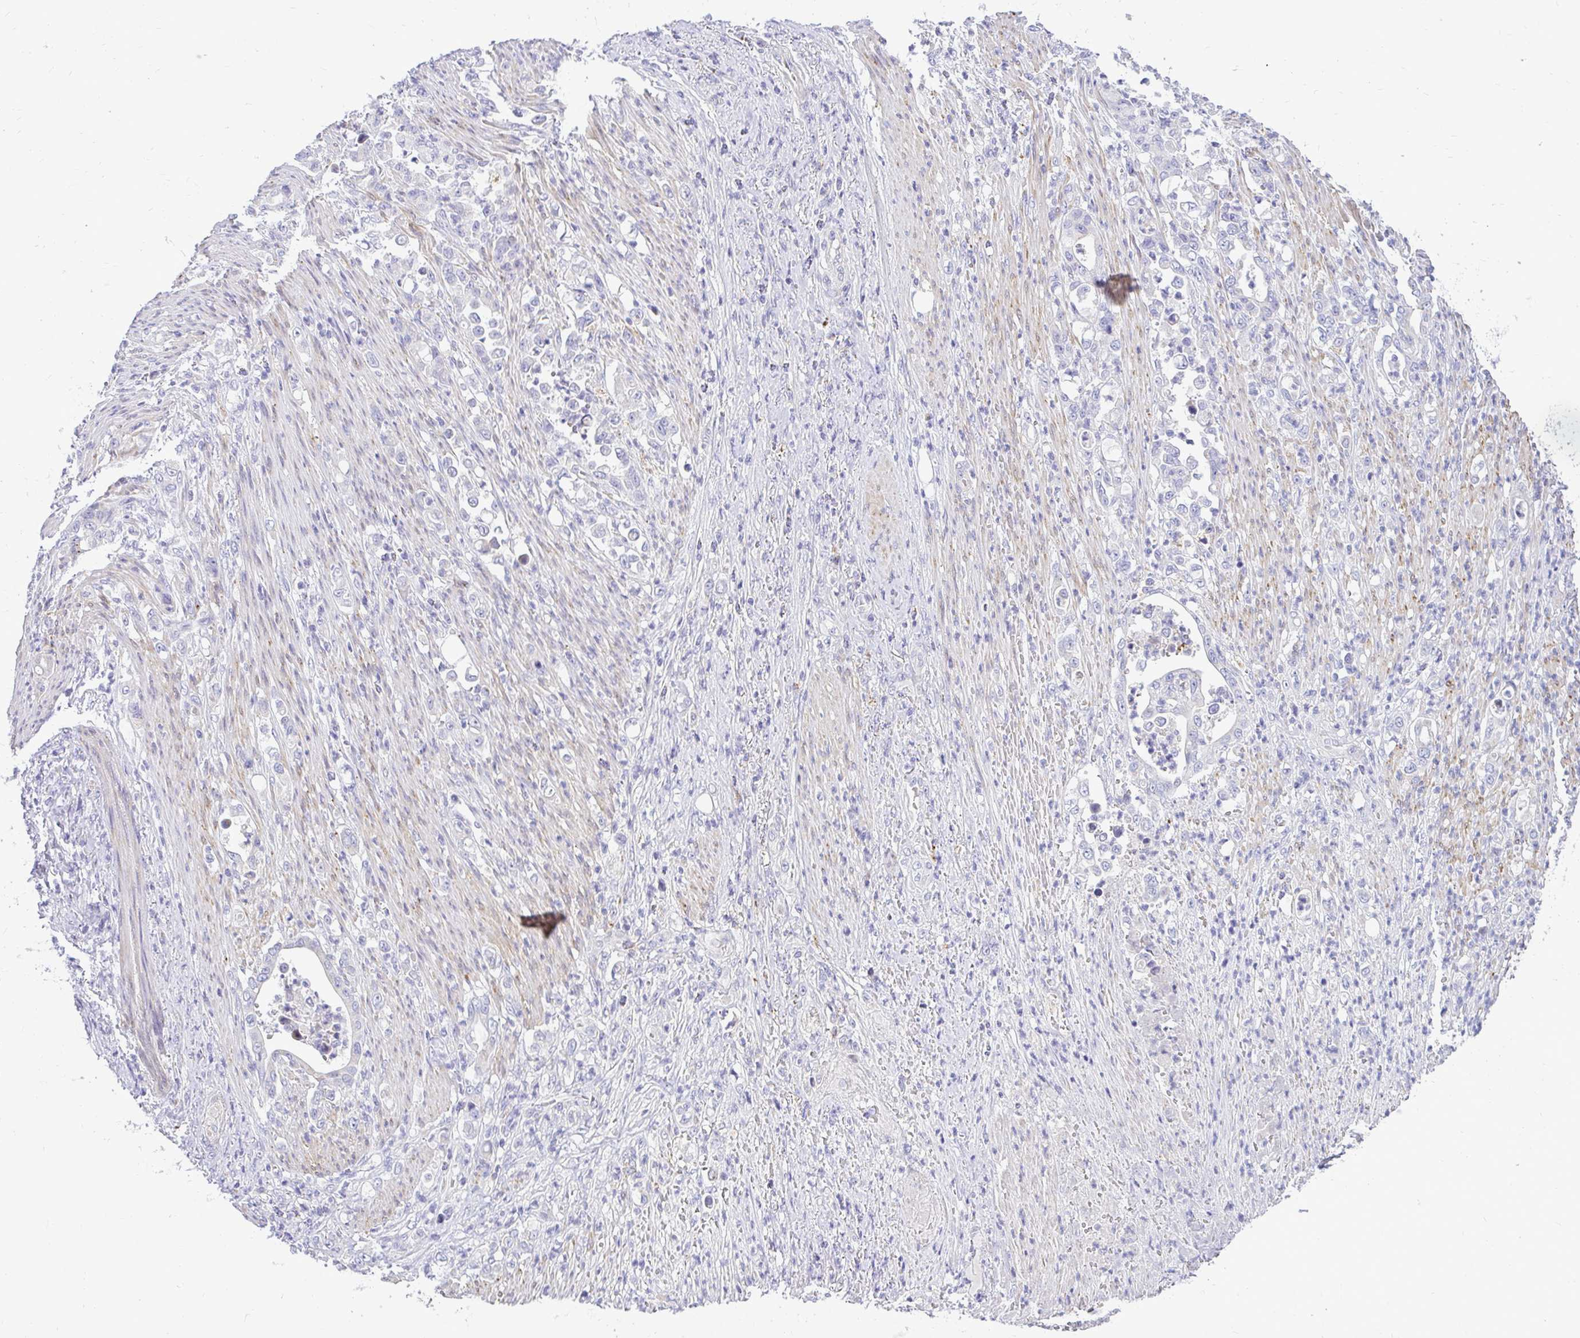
{"staining": {"intensity": "negative", "quantity": "none", "location": "none"}, "tissue": "stomach cancer", "cell_type": "Tumor cells", "image_type": "cancer", "snomed": [{"axis": "morphology", "description": "Normal tissue, NOS"}, {"axis": "morphology", "description": "Adenocarcinoma, NOS"}, {"axis": "topography", "description": "Stomach"}], "caption": "Protein analysis of stomach cancer demonstrates no significant positivity in tumor cells.", "gene": "PKN3", "patient": {"sex": "female", "age": 79}}